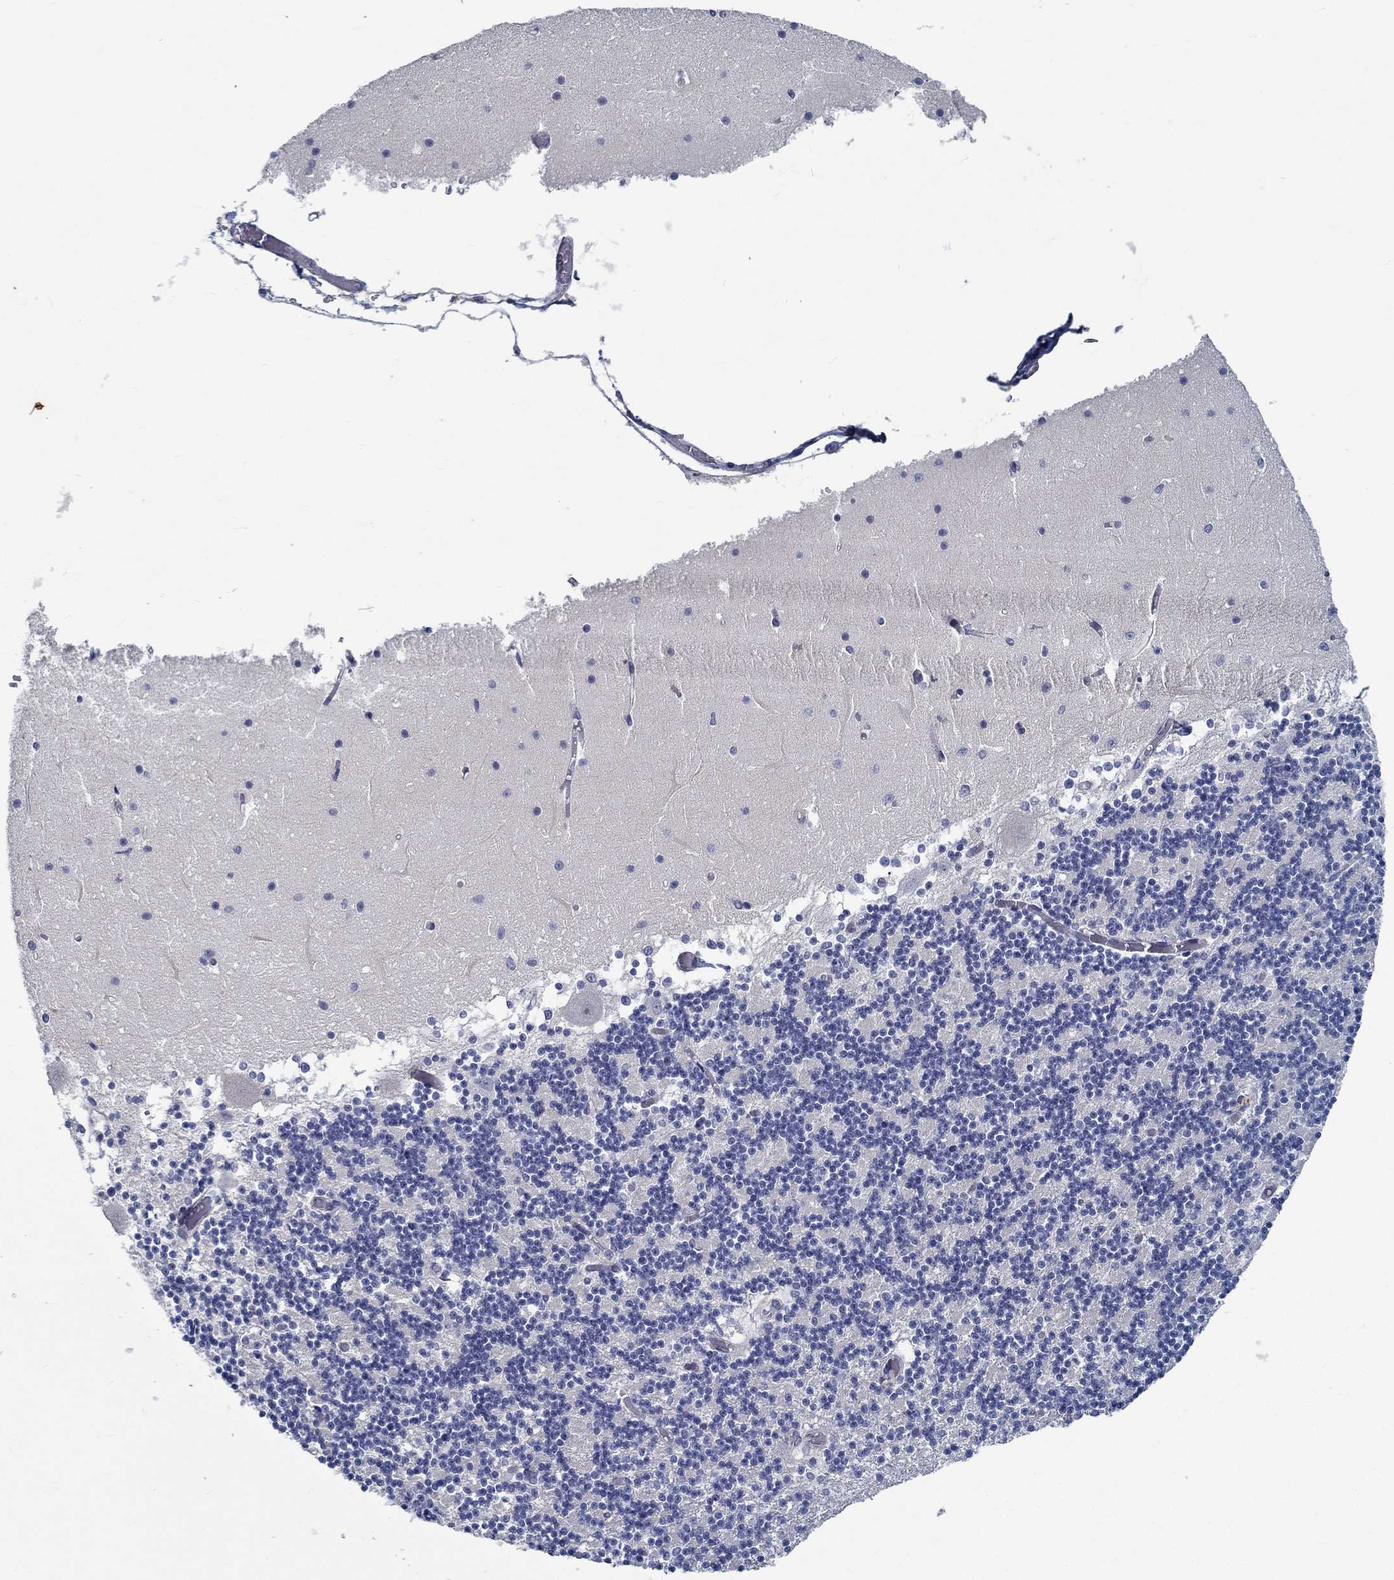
{"staining": {"intensity": "negative", "quantity": "none", "location": "none"}, "tissue": "cerebellum", "cell_type": "Cells in granular layer", "image_type": "normal", "snomed": [{"axis": "morphology", "description": "Normal tissue, NOS"}, {"axis": "topography", "description": "Cerebellum"}], "caption": "The immunohistochemistry micrograph has no significant expression in cells in granular layer of cerebellum. Brightfield microscopy of immunohistochemistry (IHC) stained with DAB (3,3'-diaminobenzidine) (brown) and hematoxylin (blue), captured at high magnification.", "gene": "MYBPC1", "patient": {"sex": "female", "age": 28}}